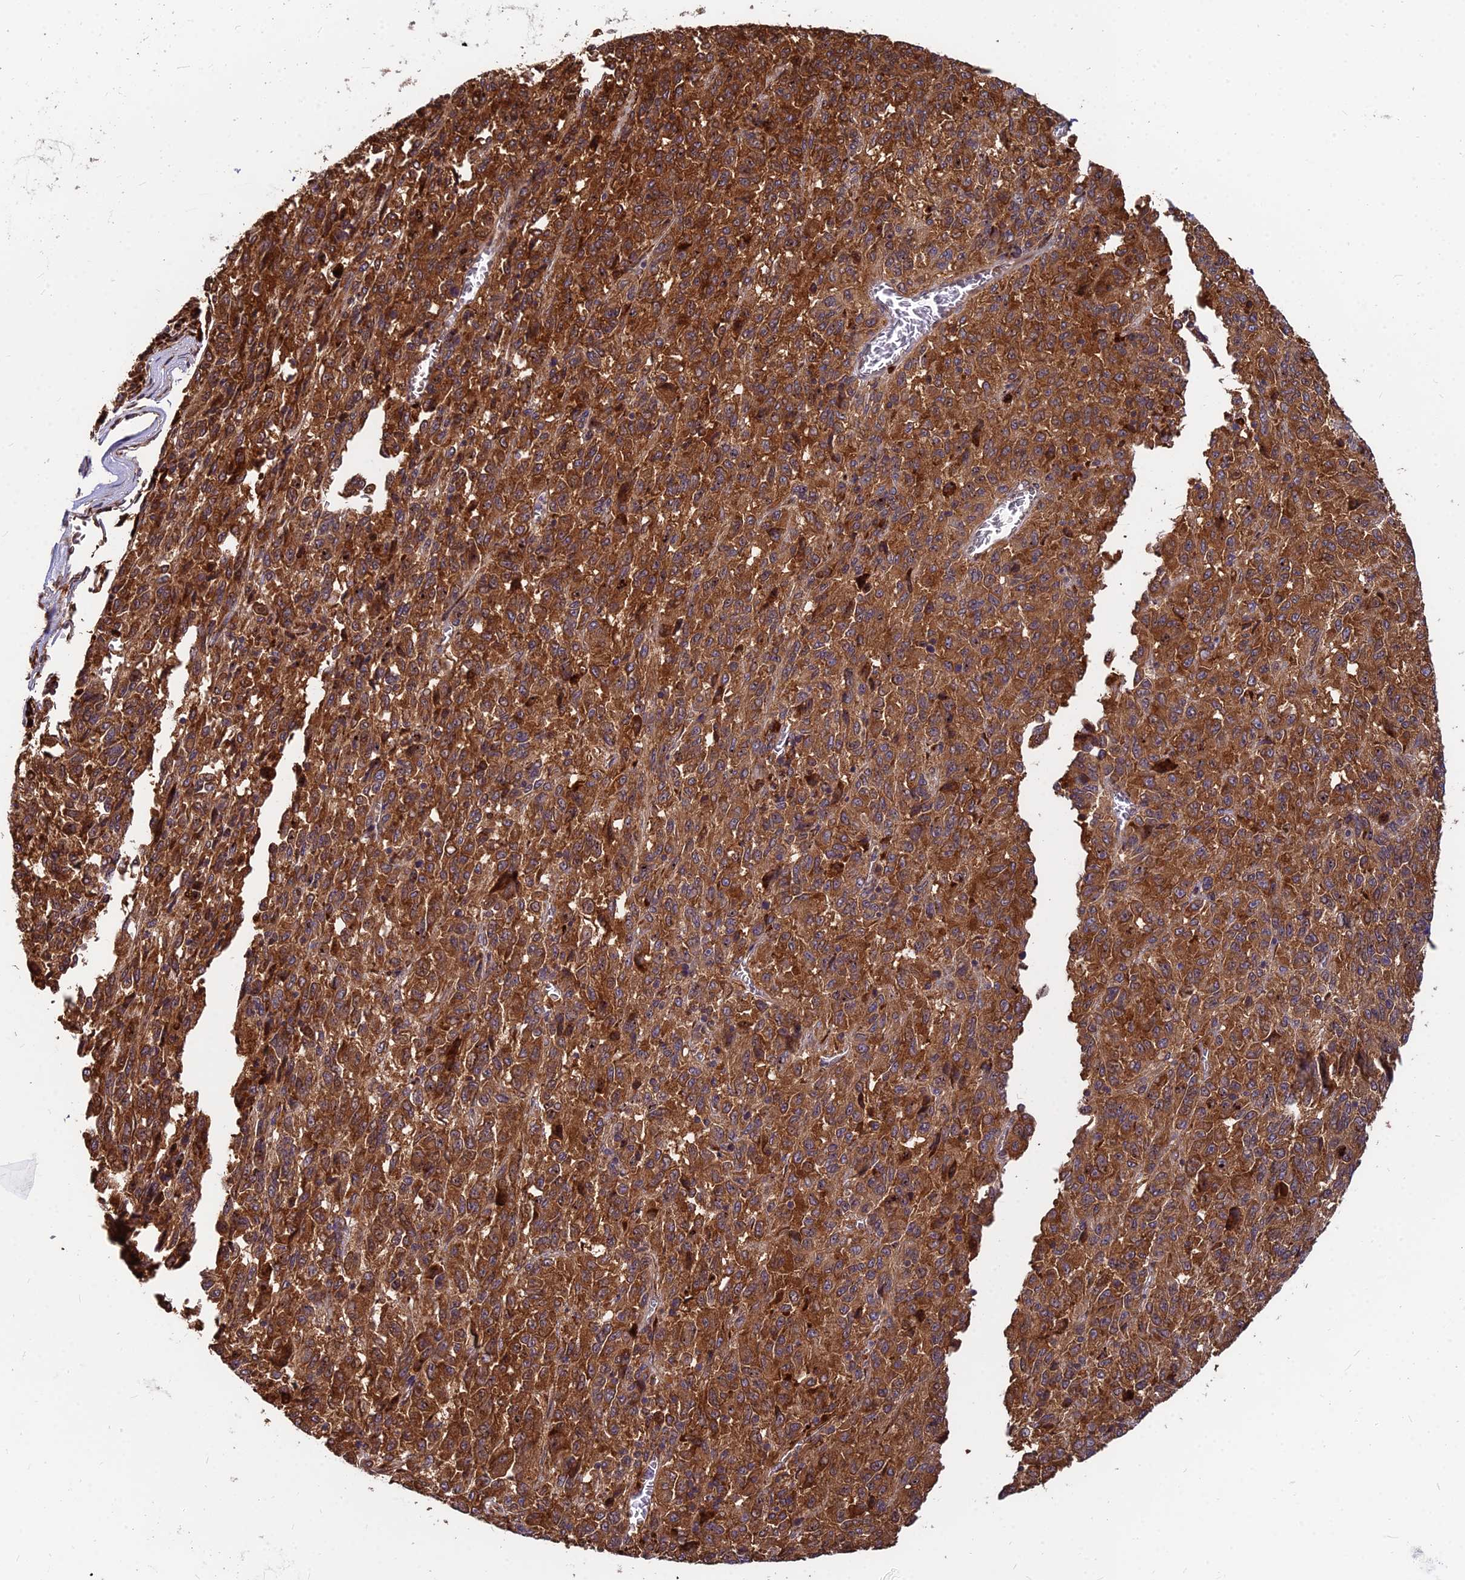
{"staining": {"intensity": "strong", "quantity": ">75%", "location": "cytoplasmic/membranous"}, "tissue": "melanoma", "cell_type": "Tumor cells", "image_type": "cancer", "snomed": [{"axis": "morphology", "description": "Malignant melanoma, Metastatic site"}, {"axis": "topography", "description": "Lung"}], "caption": "Immunohistochemical staining of human malignant melanoma (metastatic site) reveals high levels of strong cytoplasmic/membranous positivity in approximately >75% of tumor cells. Nuclei are stained in blue.", "gene": "CCT6B", "patient": {"sex": "male", "age": 64}}